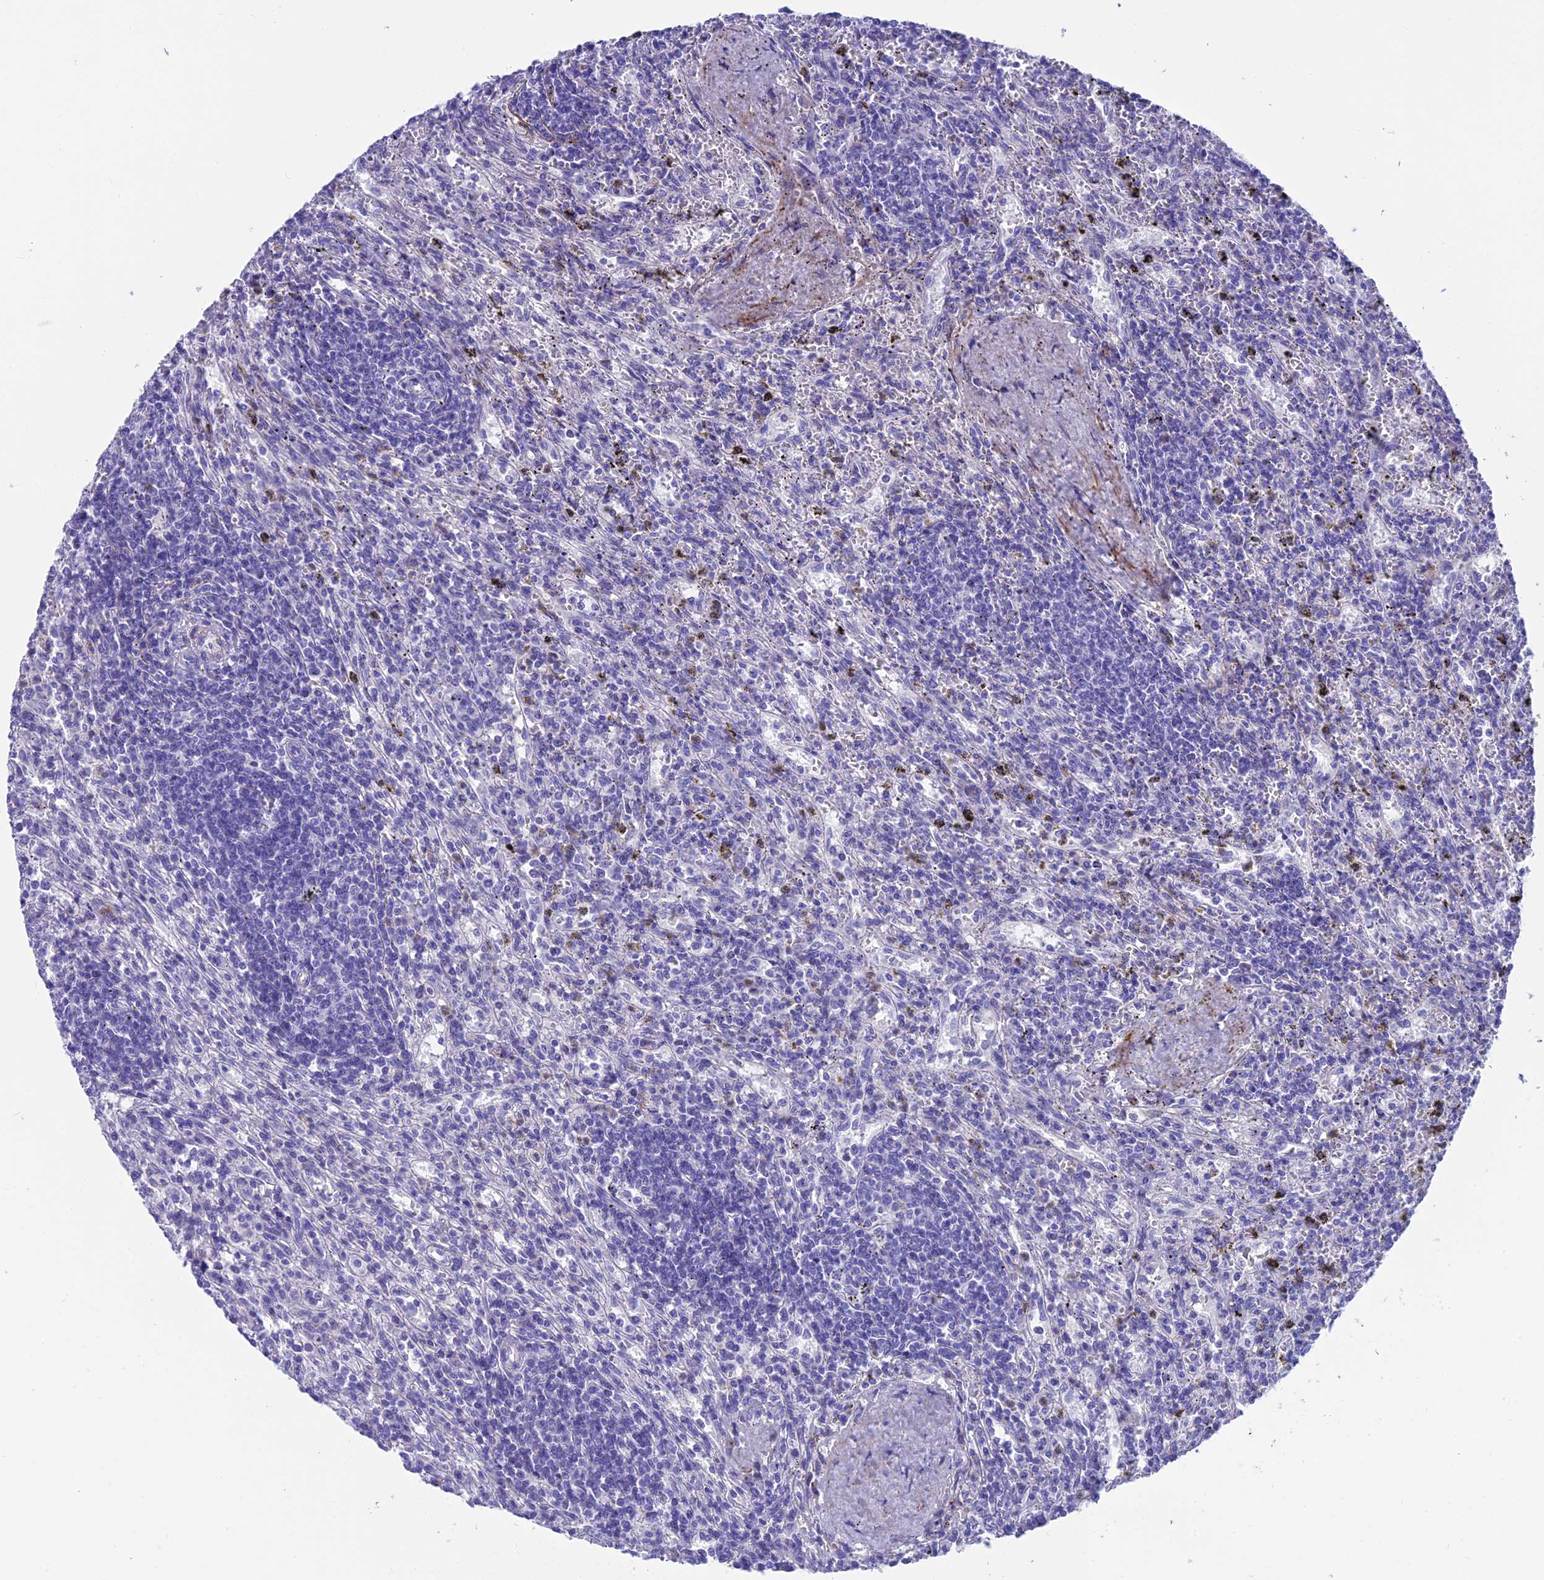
{"staining": {"intensity": "negative", "quantity": "none", "location": "none"}, "tissue": "lymphoma", "cell_type": "Tumor cells", "image_type": "cancer", "snomed": [{"axis": "morphology", "description": "Malignant lymphoma, non-Hodgkin's type, Low grade"}, {"axis": "topography", "description": "Spleen"}], "caption": "Immunohistochemistry (IHC) of lymphoma reveals no positivity in tumor cells. (DAB (3,3'-diaminobenzidine) immunohistochemistry (IHC), high magnification).", "gene": "GNG11", "patient": {"sex": "male", "age": 76}}